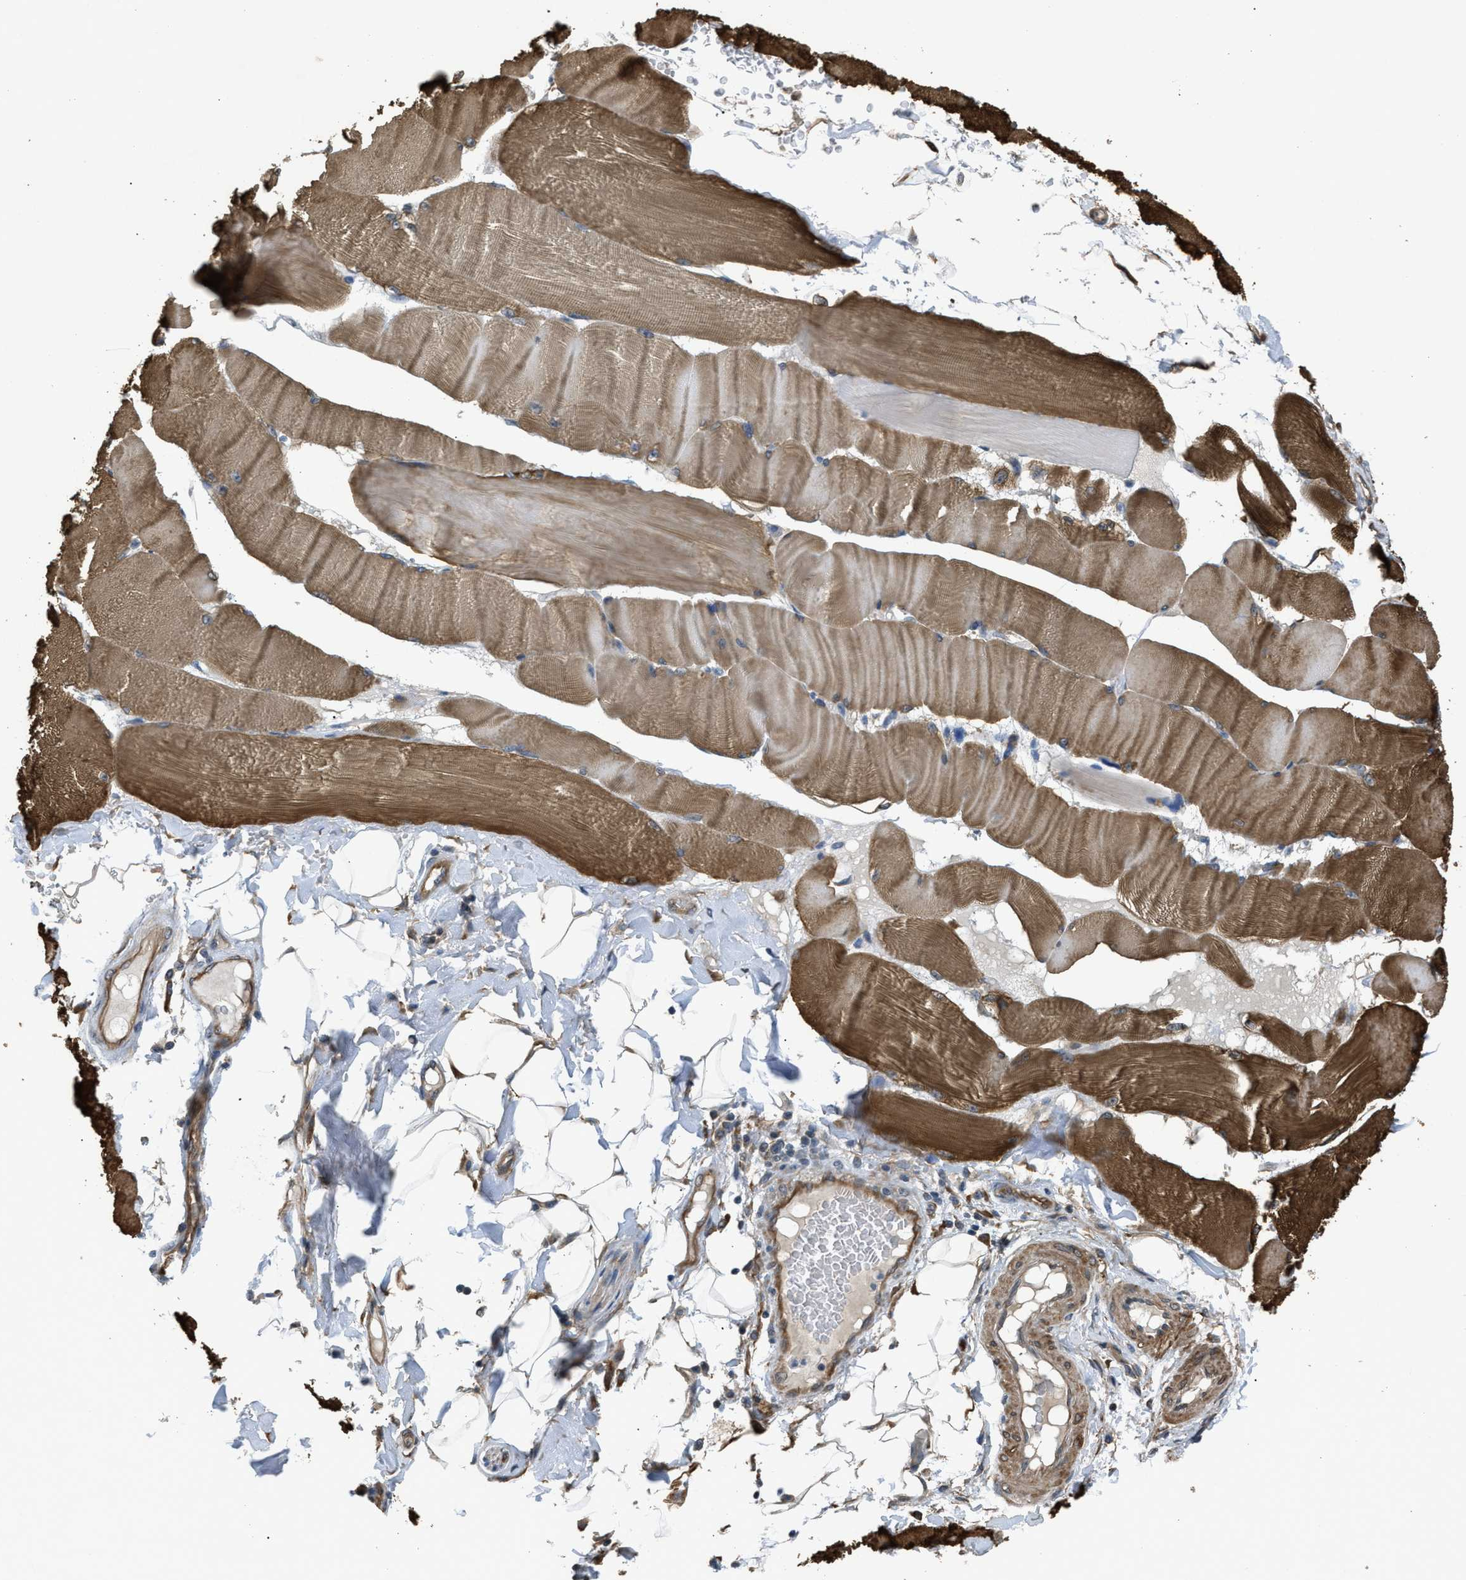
{"staining": {"intensity": "moderate", "quantity": ">75%", "location": "cytoplasmic/membranous"}, "tissue": "skeletal muscle", "cell_type": "Myocytes", "image_type": "normal", "snomed": [{"axis": "morphology", "description": "Normal tissue, NOS"}, {"axis": "topography", "description": "Skin"}, {"axis": "topography", "description": "Skeletal muscle"}], "caption": "A histopathology image of human skeletal muscle stained for a protein shows moderate cytoplasmic/membranous brown staining in myocytes. Immunohistochemistry (ihc) stains the protein in brown and the nuclei are stained blue.", "gene": "BAG3", "patient": {"sex": "male", "age": 83}}